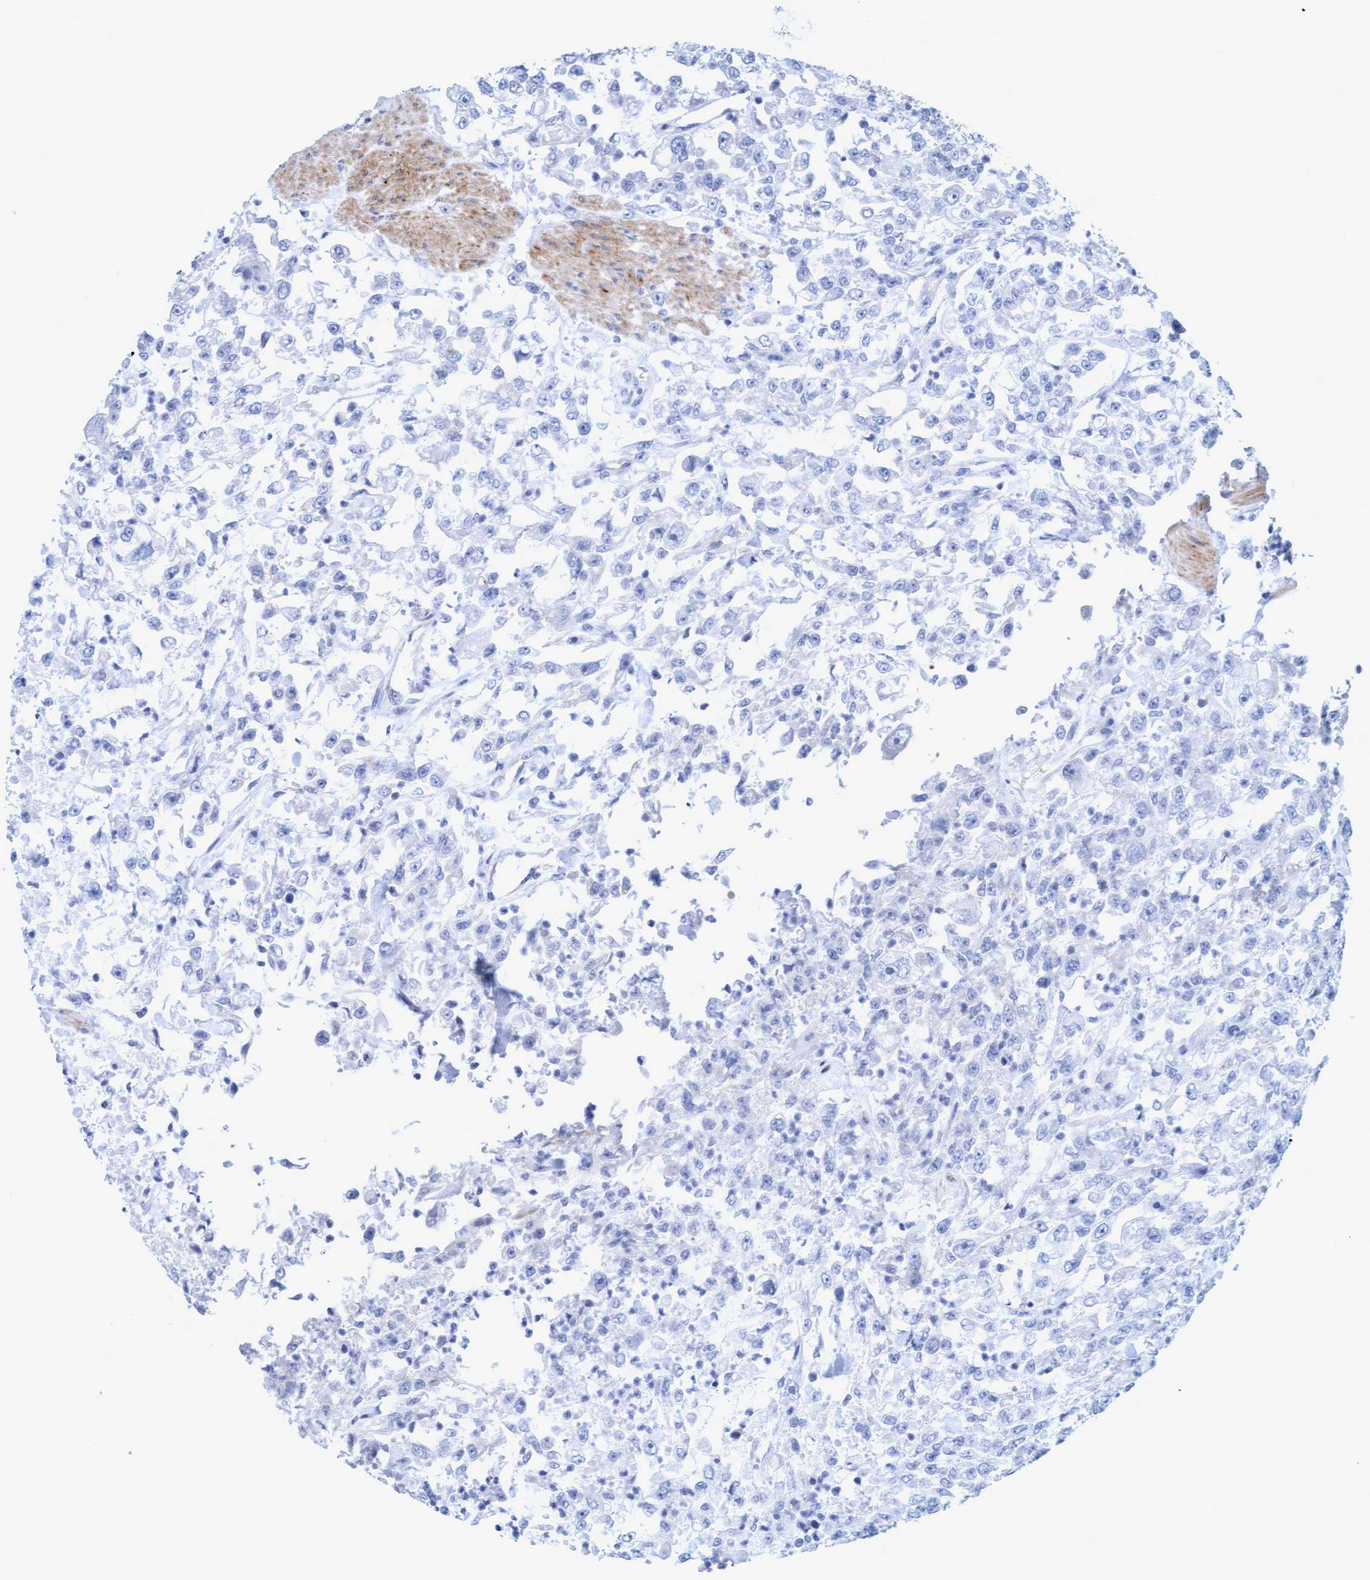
{"staining": {"intensity": "negative", "quantity": "none", "location": "none"}, "tissue": "urothelial cancer", "cell_type": "Tumor cells", "image_type": "cancer", "snomed": [{"axis": "morphology", "description": "Urothelial carcinoma, High grade"}, {"axis": "topography", "description": "Urinary bladder"}], "caption": "Tumor cells show no significant protein staining in urothelial cancer.", "gene": "MTFR1", "patient": {"sex": "male", "age": 46}}